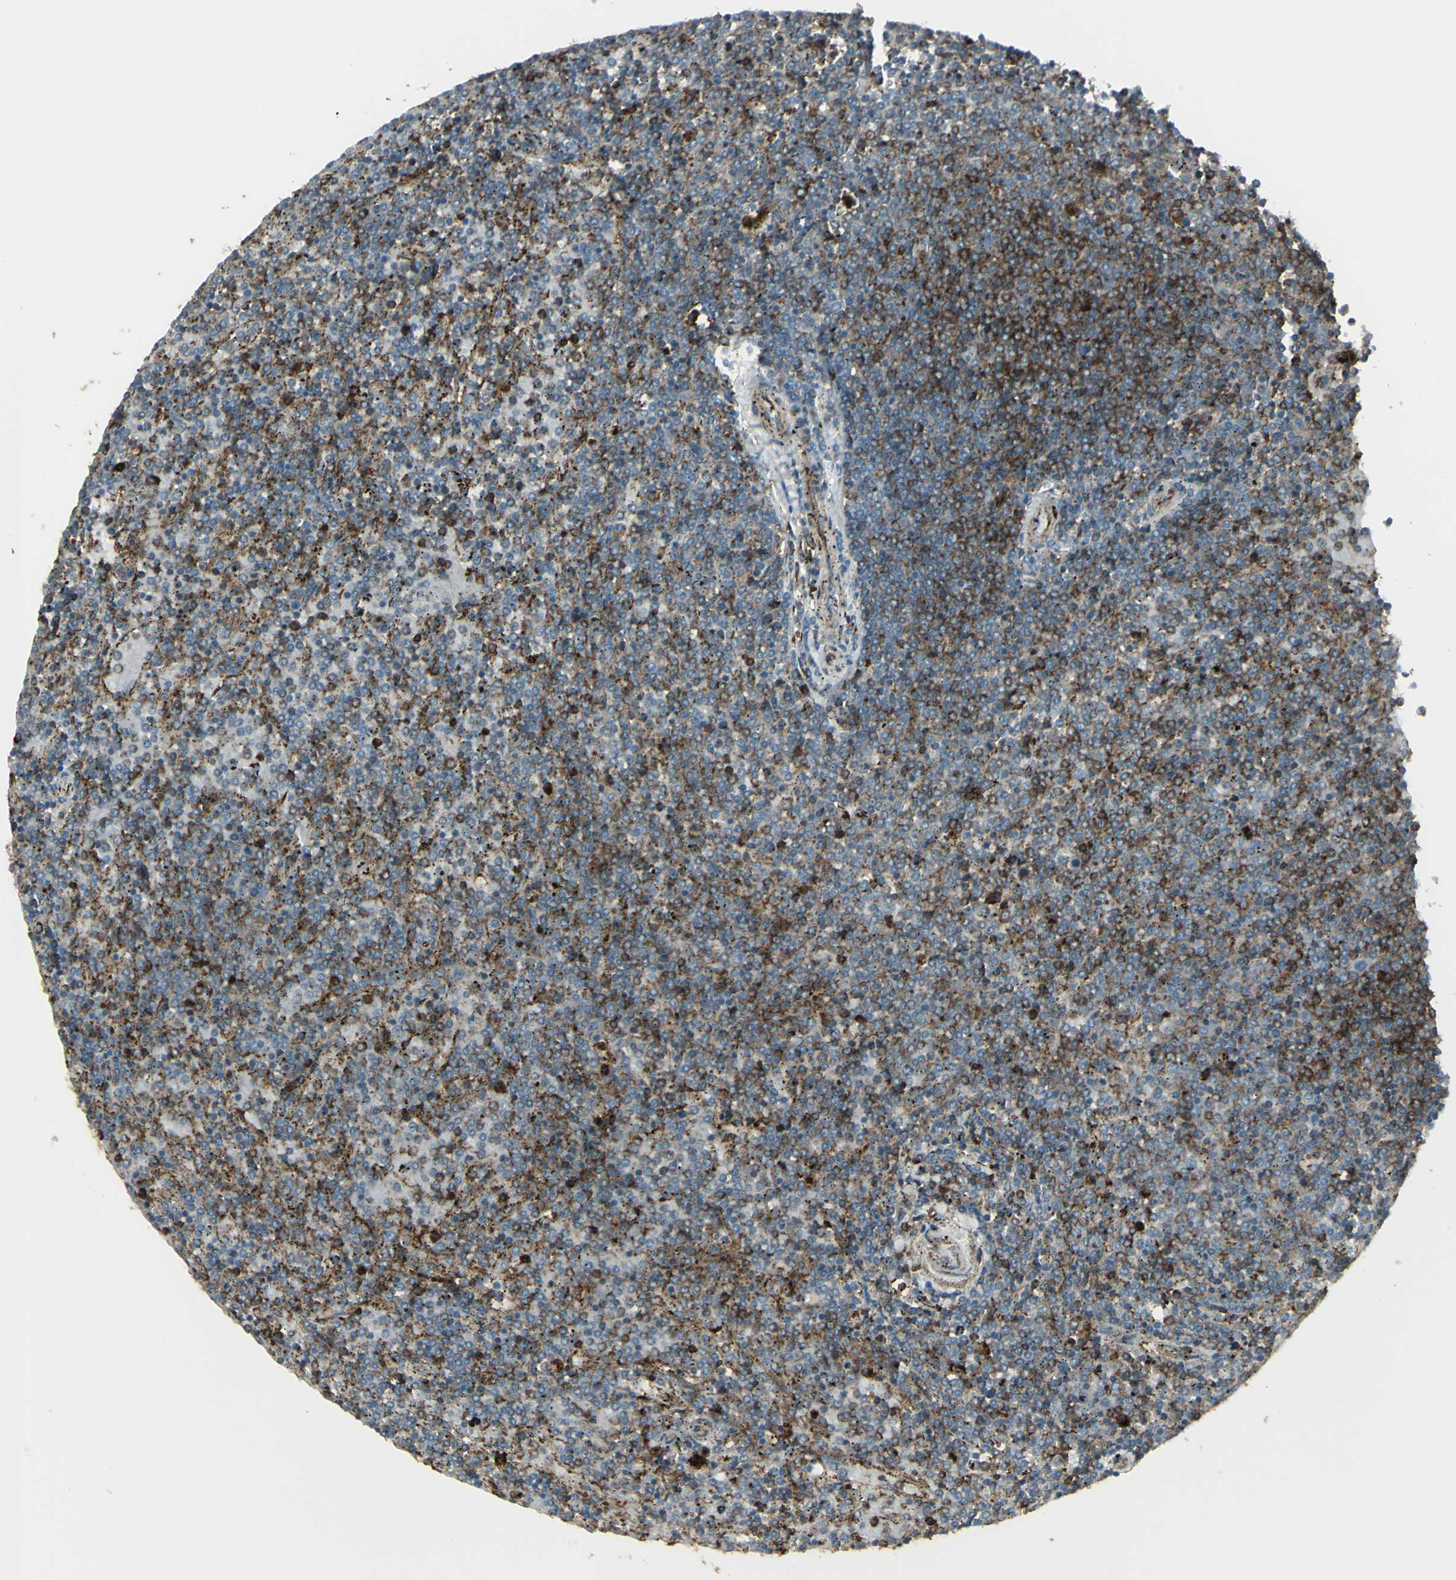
{"staining": {"intensity": "moderate", "quantity": "25%-75%", "location": "cytoplasmic/membranous"}, "tissue": "lymphoma", "cell_type": "Tumor cells", "image_type": "cancer", "snomed": [{"axis": "morphology", "description": "Malignant lymphoma, non-Hodgkin's type, Low grade"}, {"axis": "topography", "description": "Spleen"}], "caption": "DAB immunohistochemical staining of lymphoma reveals moderate cytoplasmic/membranous protein staining in approximately 25%-75% of tumor cells.", "gene": "NAPA", "patient": {"sex": "female", "age": 77}}